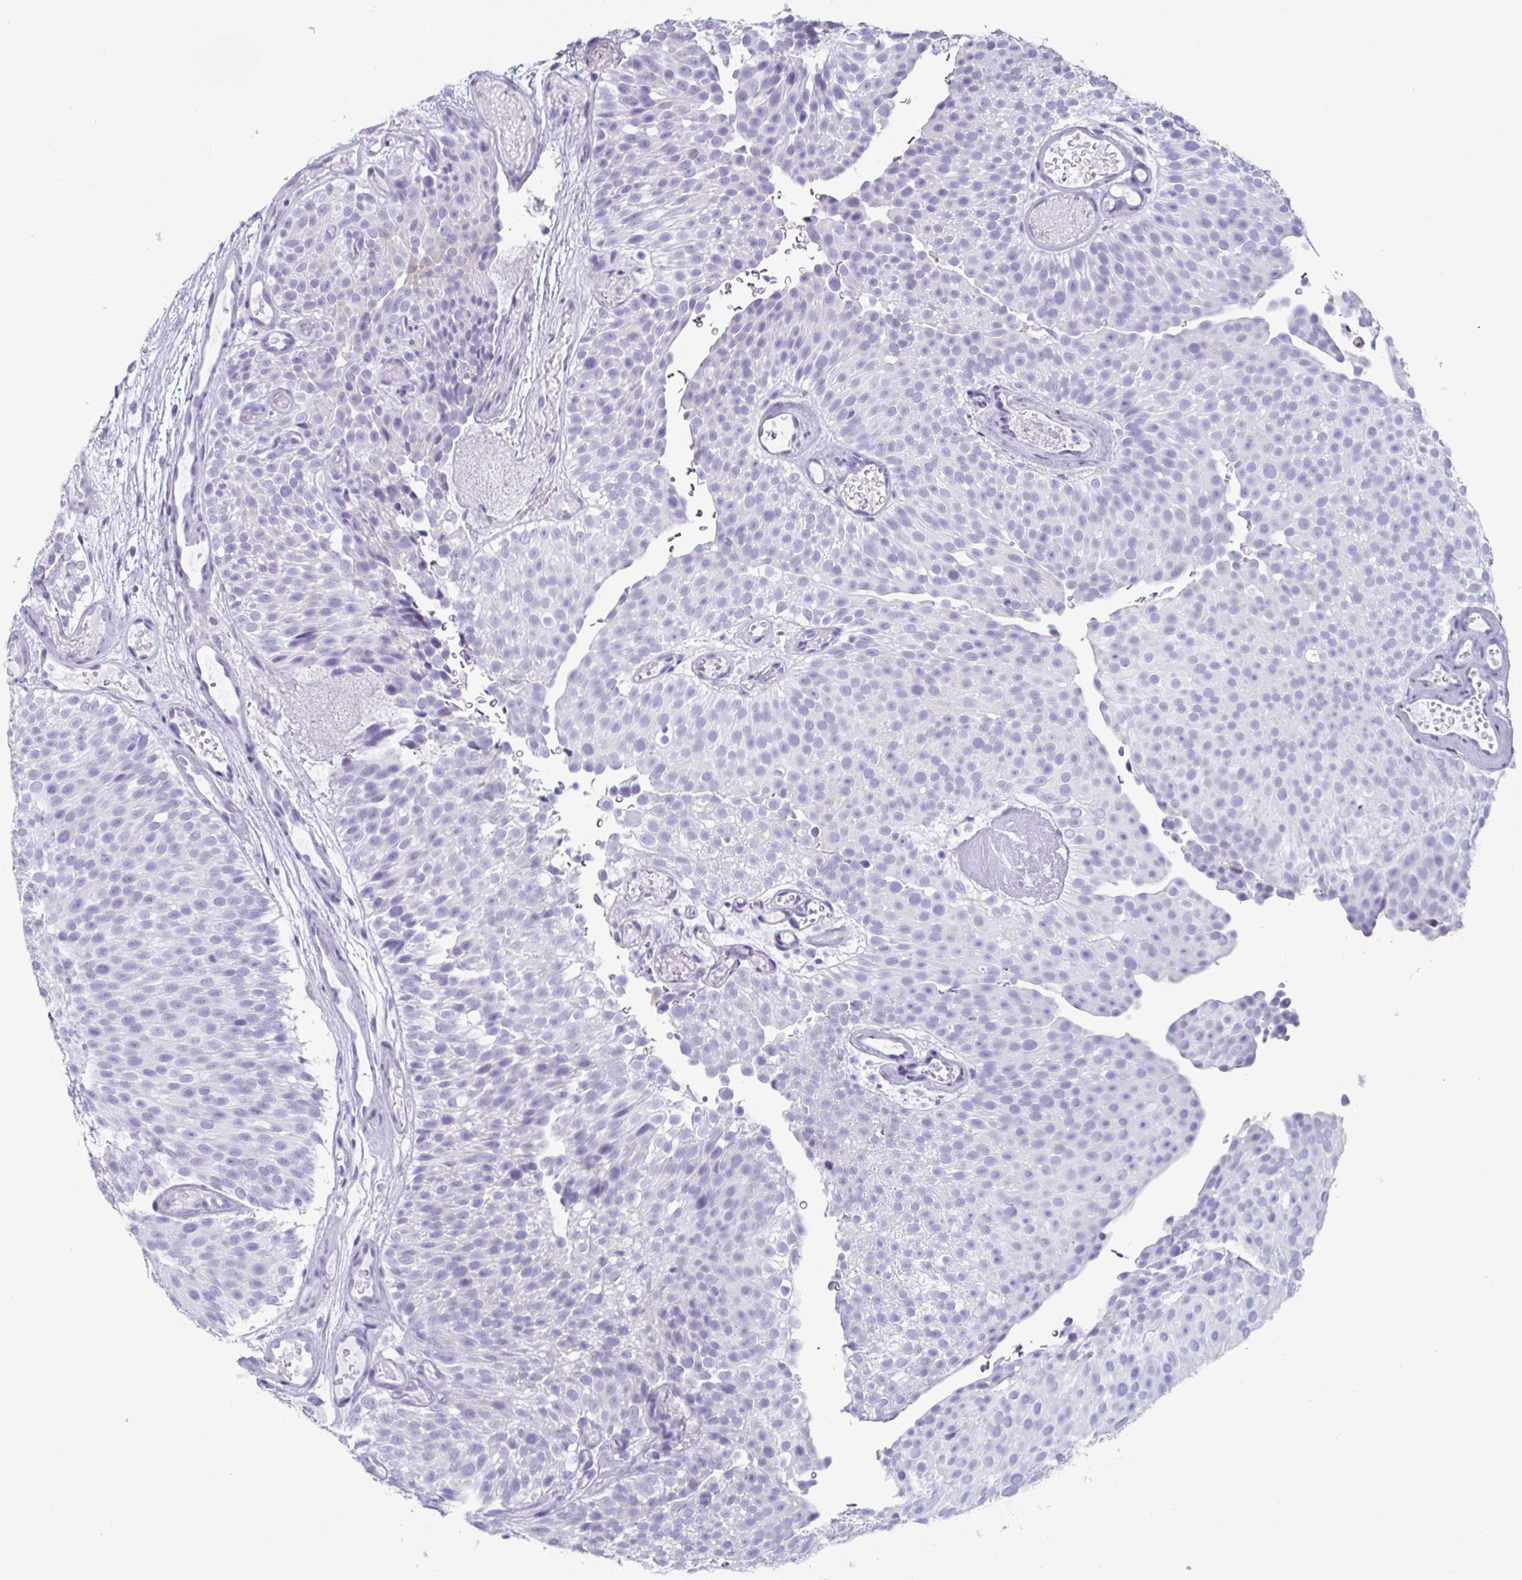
{"staining": {"intensity": "negative", "quantity": "none", "location": "none"}, "tissue": "urothelial cancer", "cell_type": "Tumor cells", "image_type": "cancer", "snomed": [{"axis": "morphology", "description": "Urothelial carcinoma, Low grade"}, {"axis": "topography", "description": "Urinary bladder"}], "caption": "Human low-grade urothelial carcinoma stained for a protein using immunohistochemistry (IHC) exhibits no positivity in tumor cells.", "gene": "CREG2", "patient": {"sex": "male", "age": 78}}